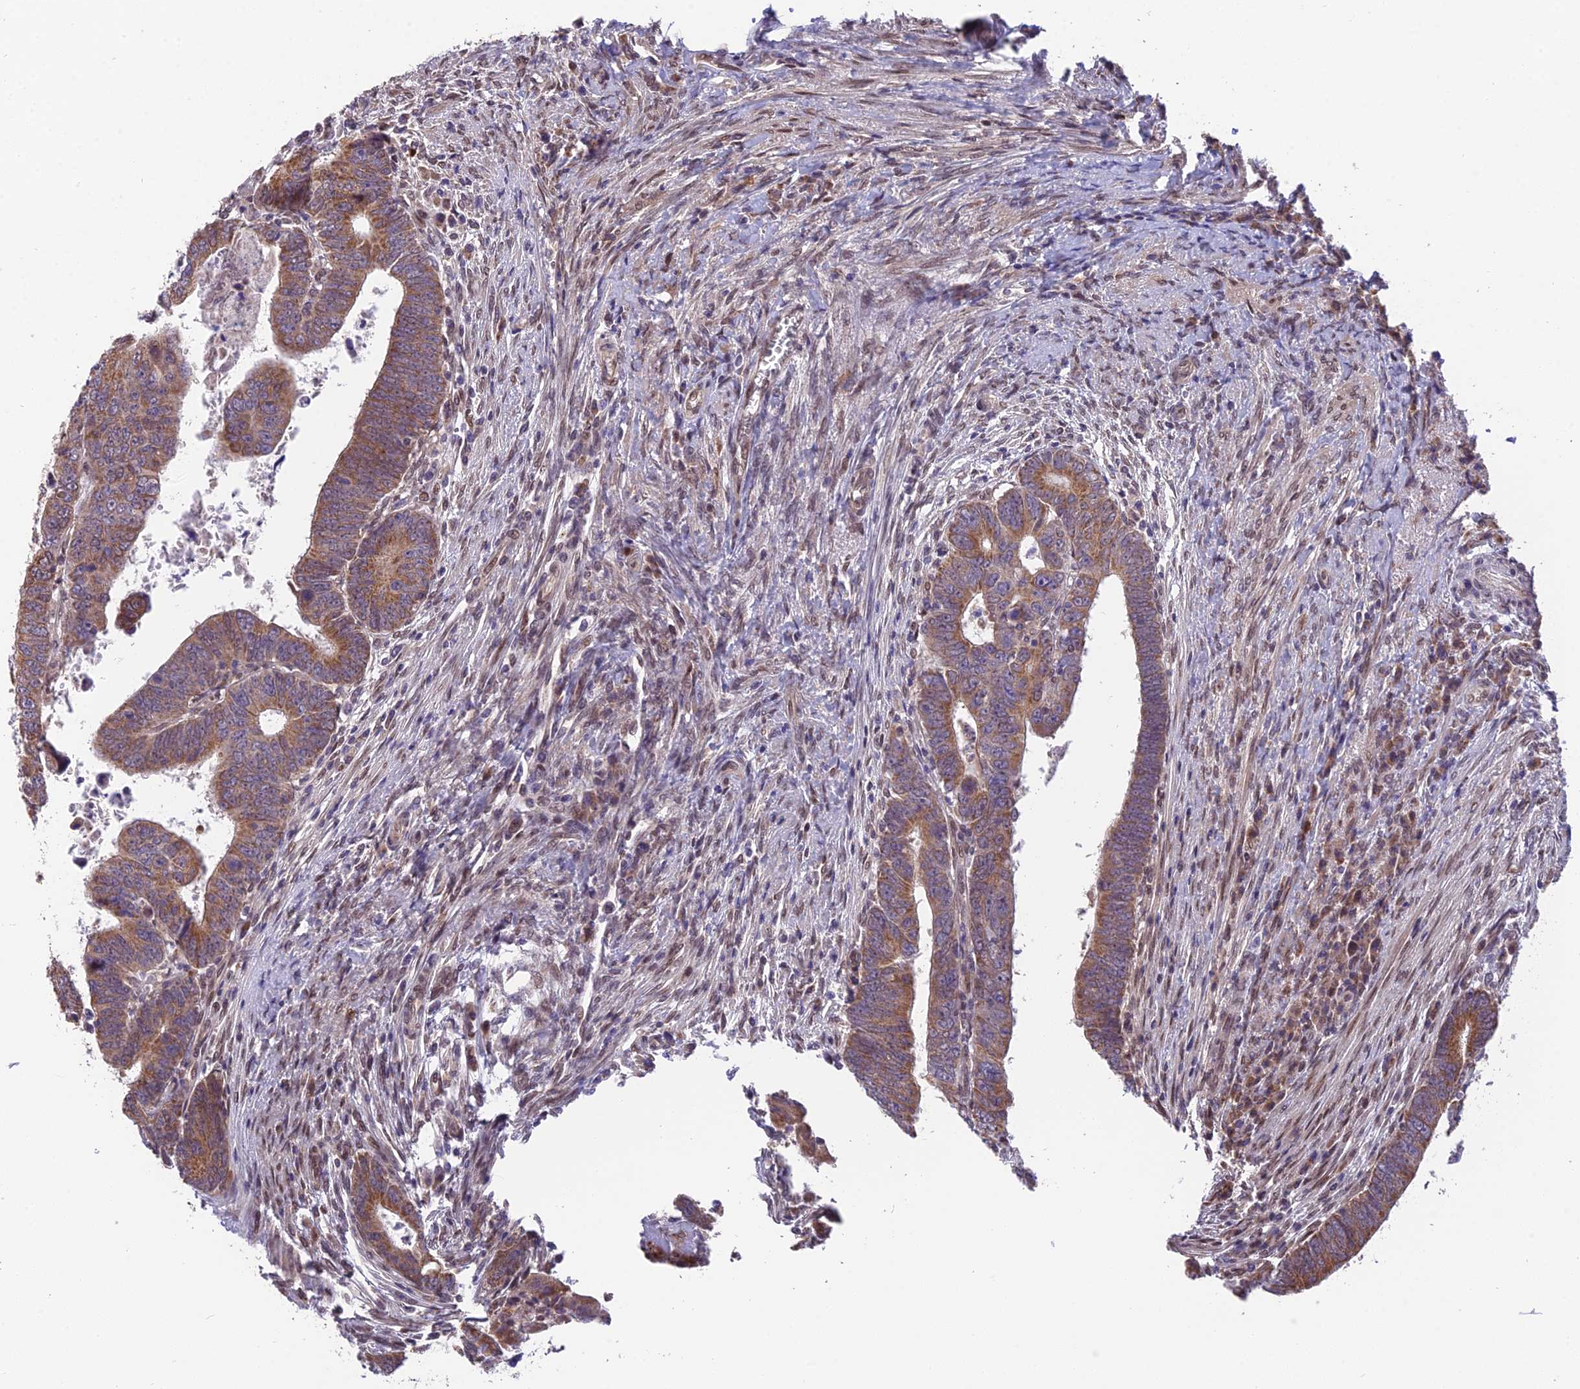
{"staining": {"intensity": "moderate", "quantity": ">75%", "location": "cytoplasmic/membranous"}, "tissue": "colorectal cancer", "cell_type": "Tumor cells", "image_type": "cancer", "snomed": [{"axis": "morphology", "description": "Normal tissue, NOS"}, {"axis": "morphology", "description": "Adenocarcinoma, NOS"}, {"axis": "topography", "description": "Rectum"}], "caption": "Colorectal cancer stained with a protein marker displays moderate staining in tumor cells.", "gene": "CYP2R1", "patient": {"sex": "female", "age": 65}}